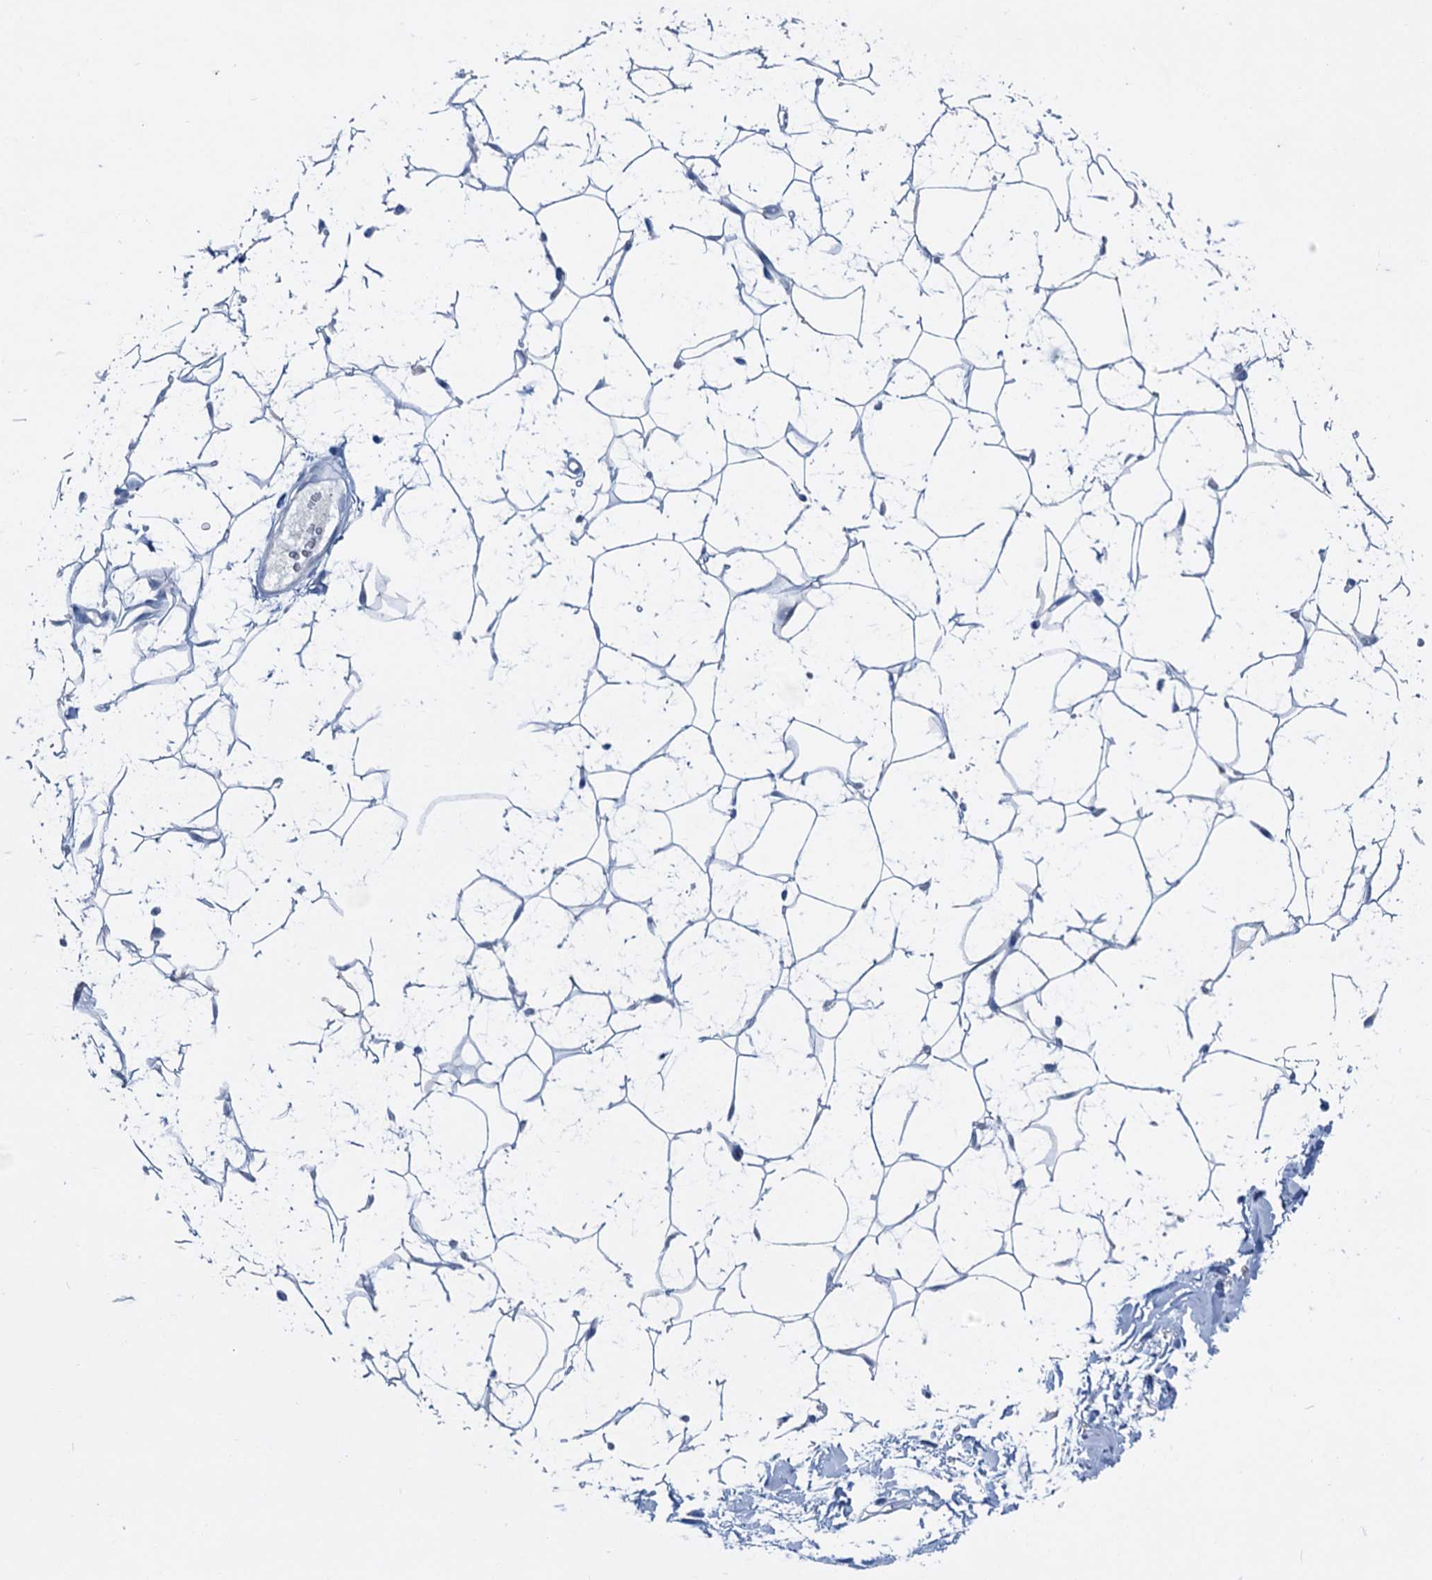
{"staining": {"intensity": "negative", "quantity": "none", "location": "none"}, "tissue": "adipose tissue", "cell_type": "Adipocytes", "image_type": "normal", "snomed": [{"axis": "morphology", "description": "Normal tissue, NOS"}, {"axis": "topography", "description": "Breast"}], "caption": "Immunohistochemistry micrograph of benign adipose tissue: adipose tissue stained with DAB reveals no significant protein positivity in adipocytes.", "gene": "ELP4", "patient": {"sex": "female", "age": 26}}